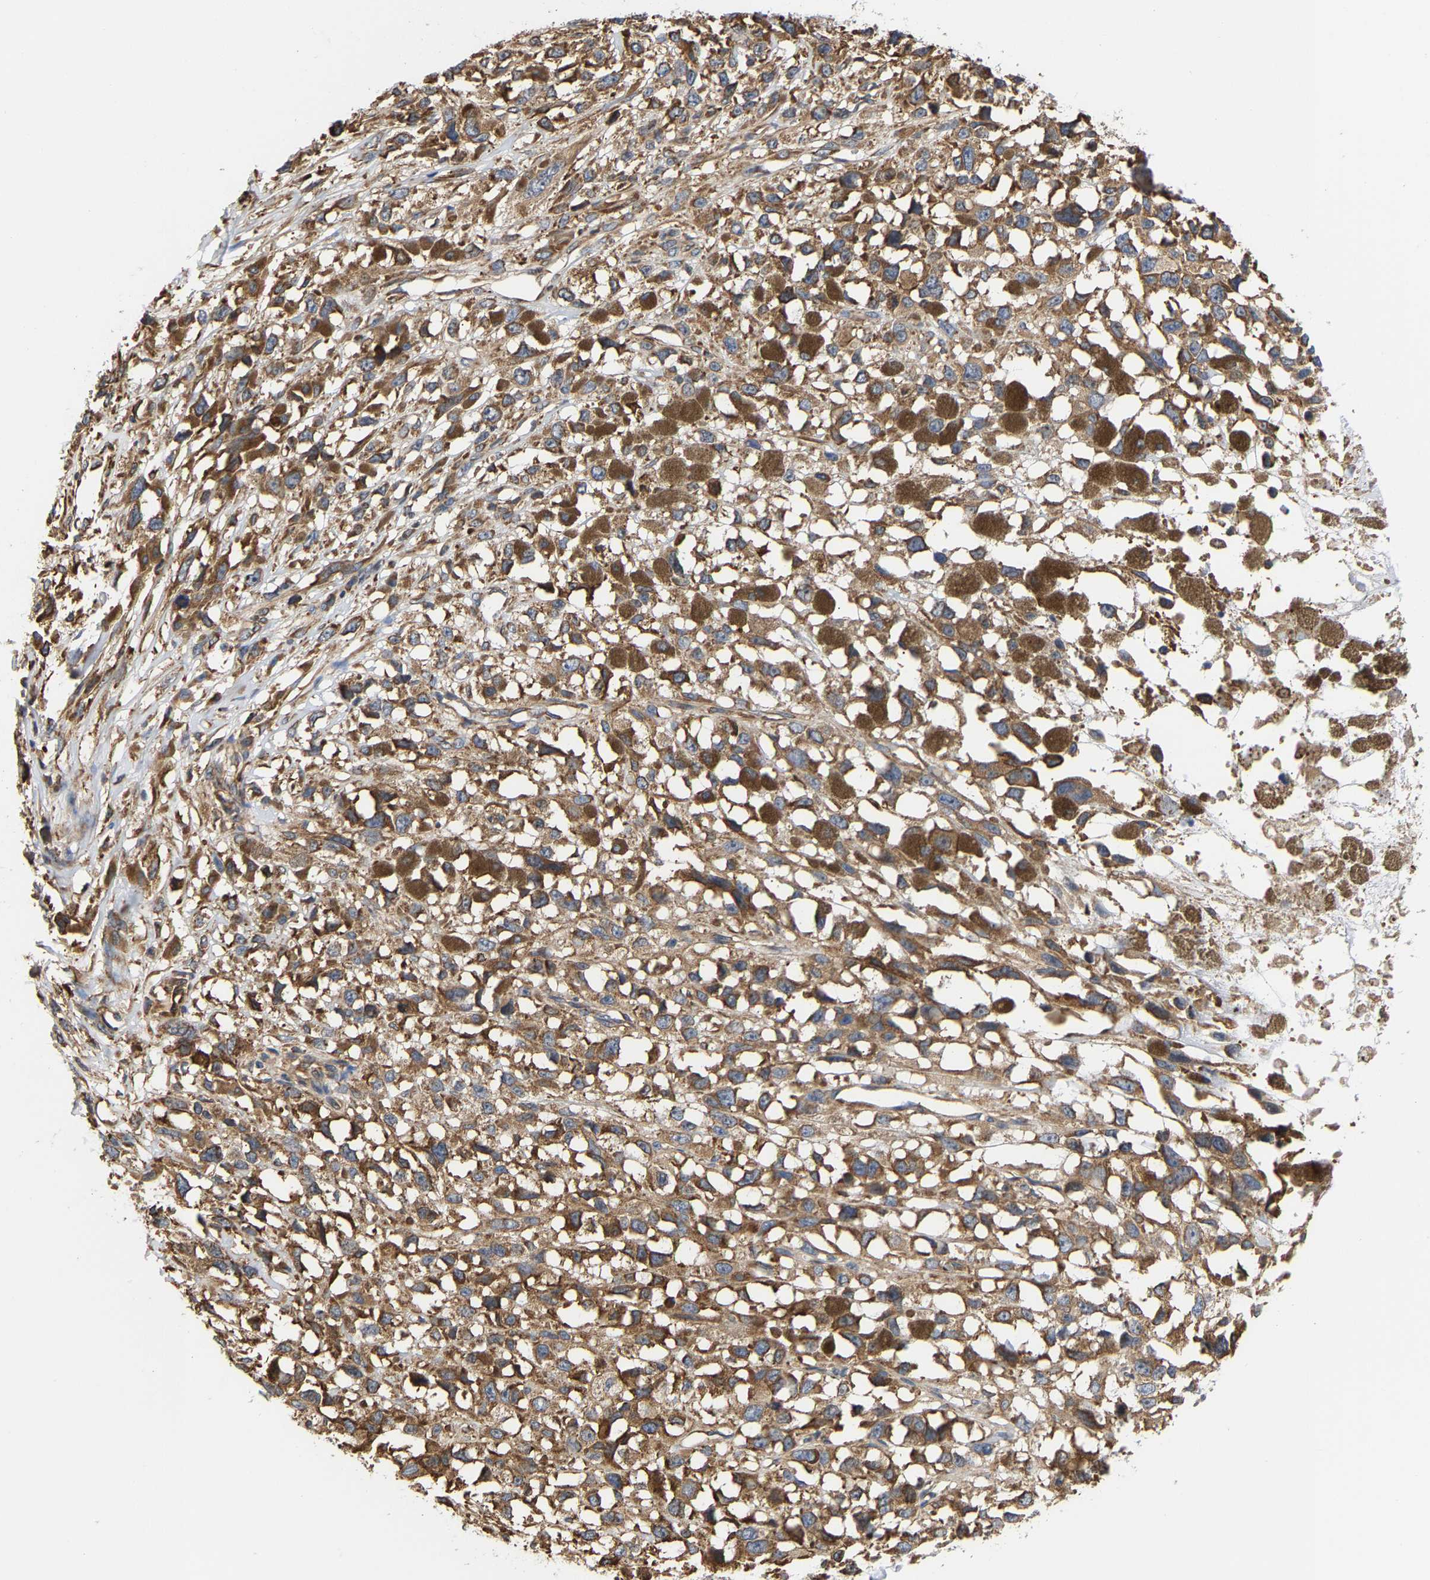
{"staining": {"intensity": "moderate", "quantity": ">75%", "location": "cytoplasmic/membranous"}, "tissue": "melanoma", "cell_type": "Tumor cells", "image_type": "cancer", "snomed": [{"axis": "morphology", "description": "Malignant melanoma, Metastatic site"}, {"axis": "topography", "description": "Lymph node"}], "caption": "Approximately >75% of tumor cells in malignant melanoma (metastatic site) demonstrate moderate cytoplasmic/membranous protein expression as visualized by brown immunohistochemical staining.", "gene": "ARAP1", "patient": {"sex": "male", "age": 59}}